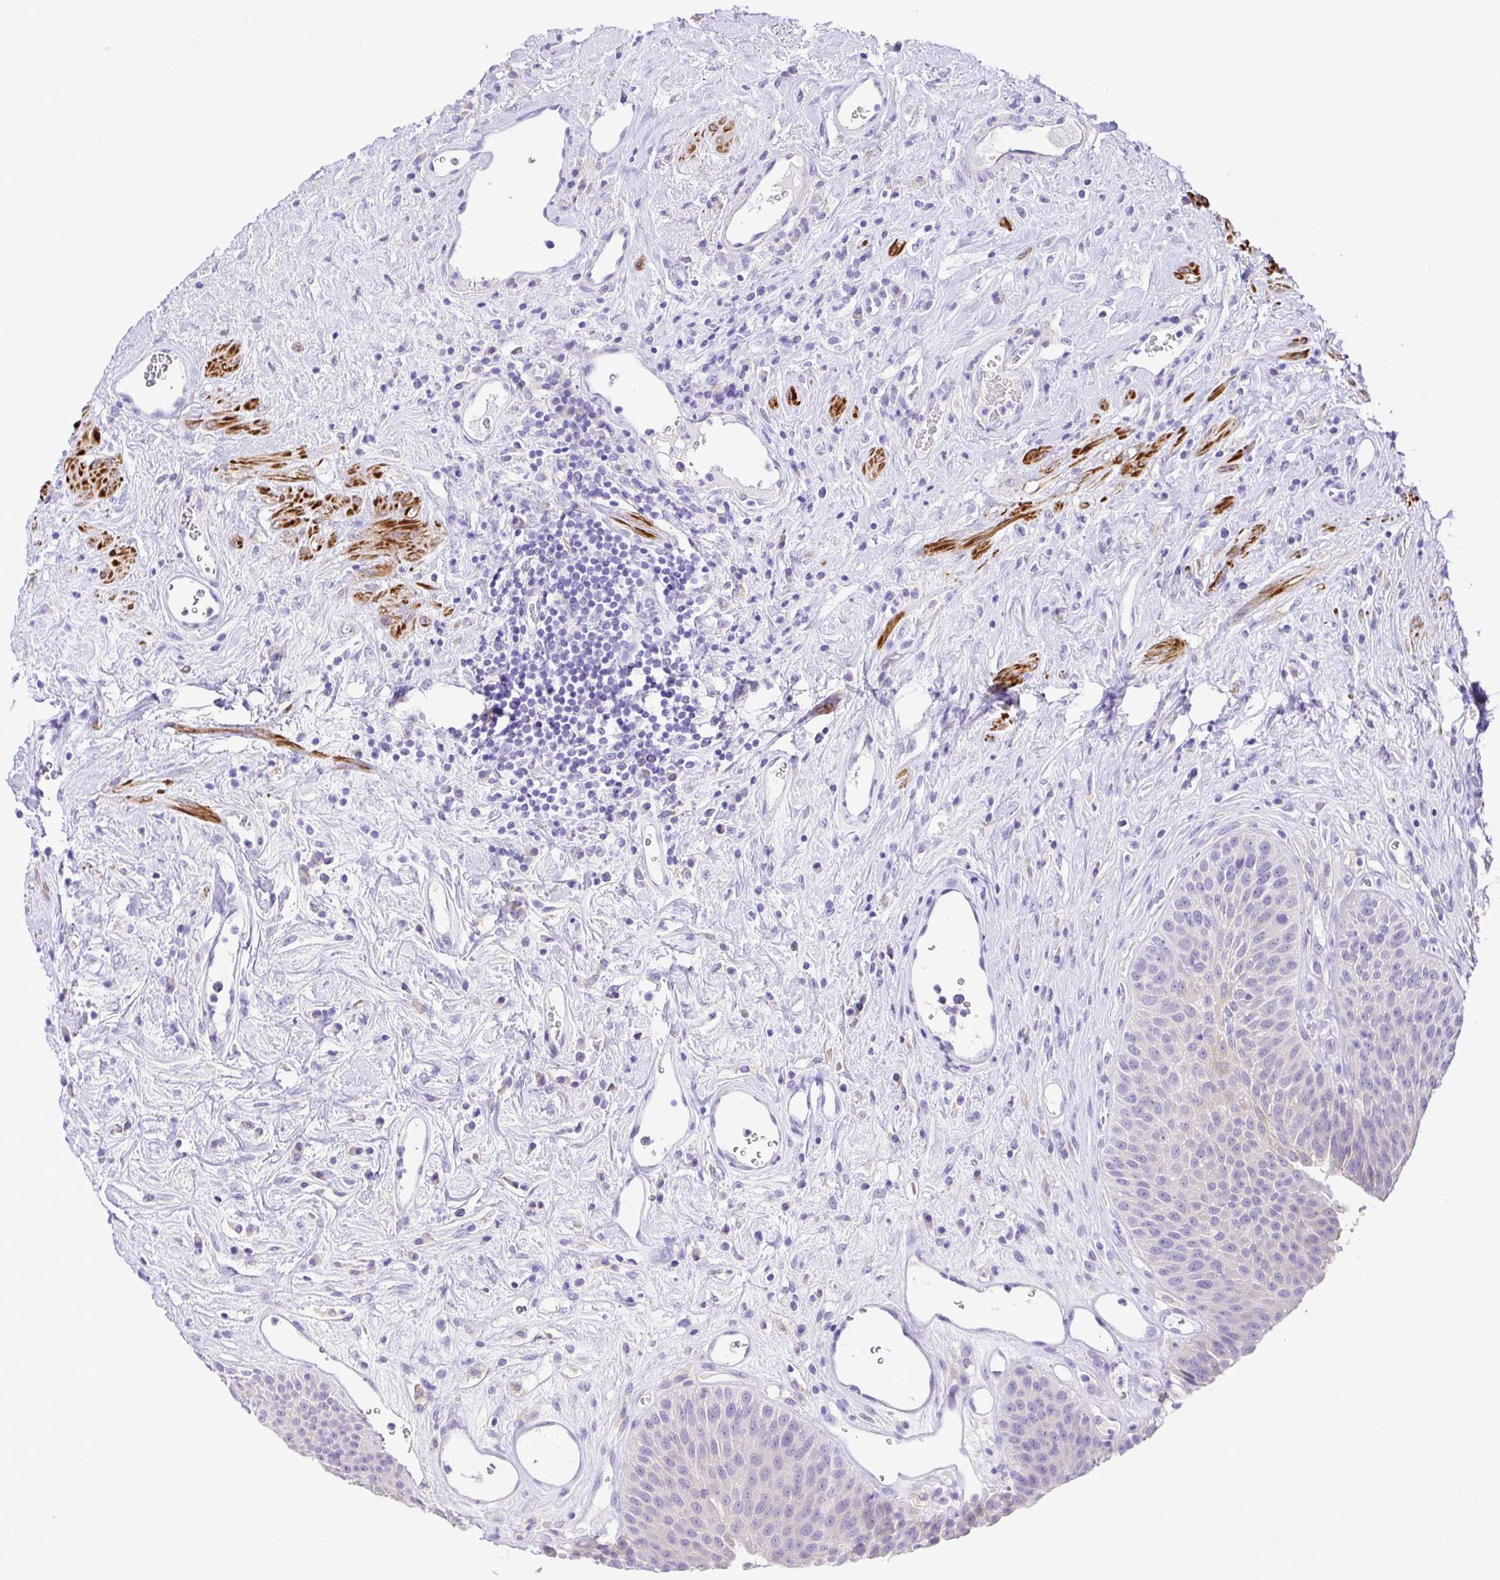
{"staining": {"intensity": "negative", "quantity": "none", "location": "none"}, "tissue": "urinary bladder", "cell_type": "Urothelial cells", "image_type": "normal", "snomed": [{"axis": "morphology", "description": "Normal tissue, NOS"}, {"axis": "topography", "description": "Urinary bladder"}], "caption": "DAB immunohistochemical staining of unremarkable human urinary bladder exhibits no significant staining in urothelial cells.", "gene": "BACE2", "patient": {"sex": "female", "age": 56}}